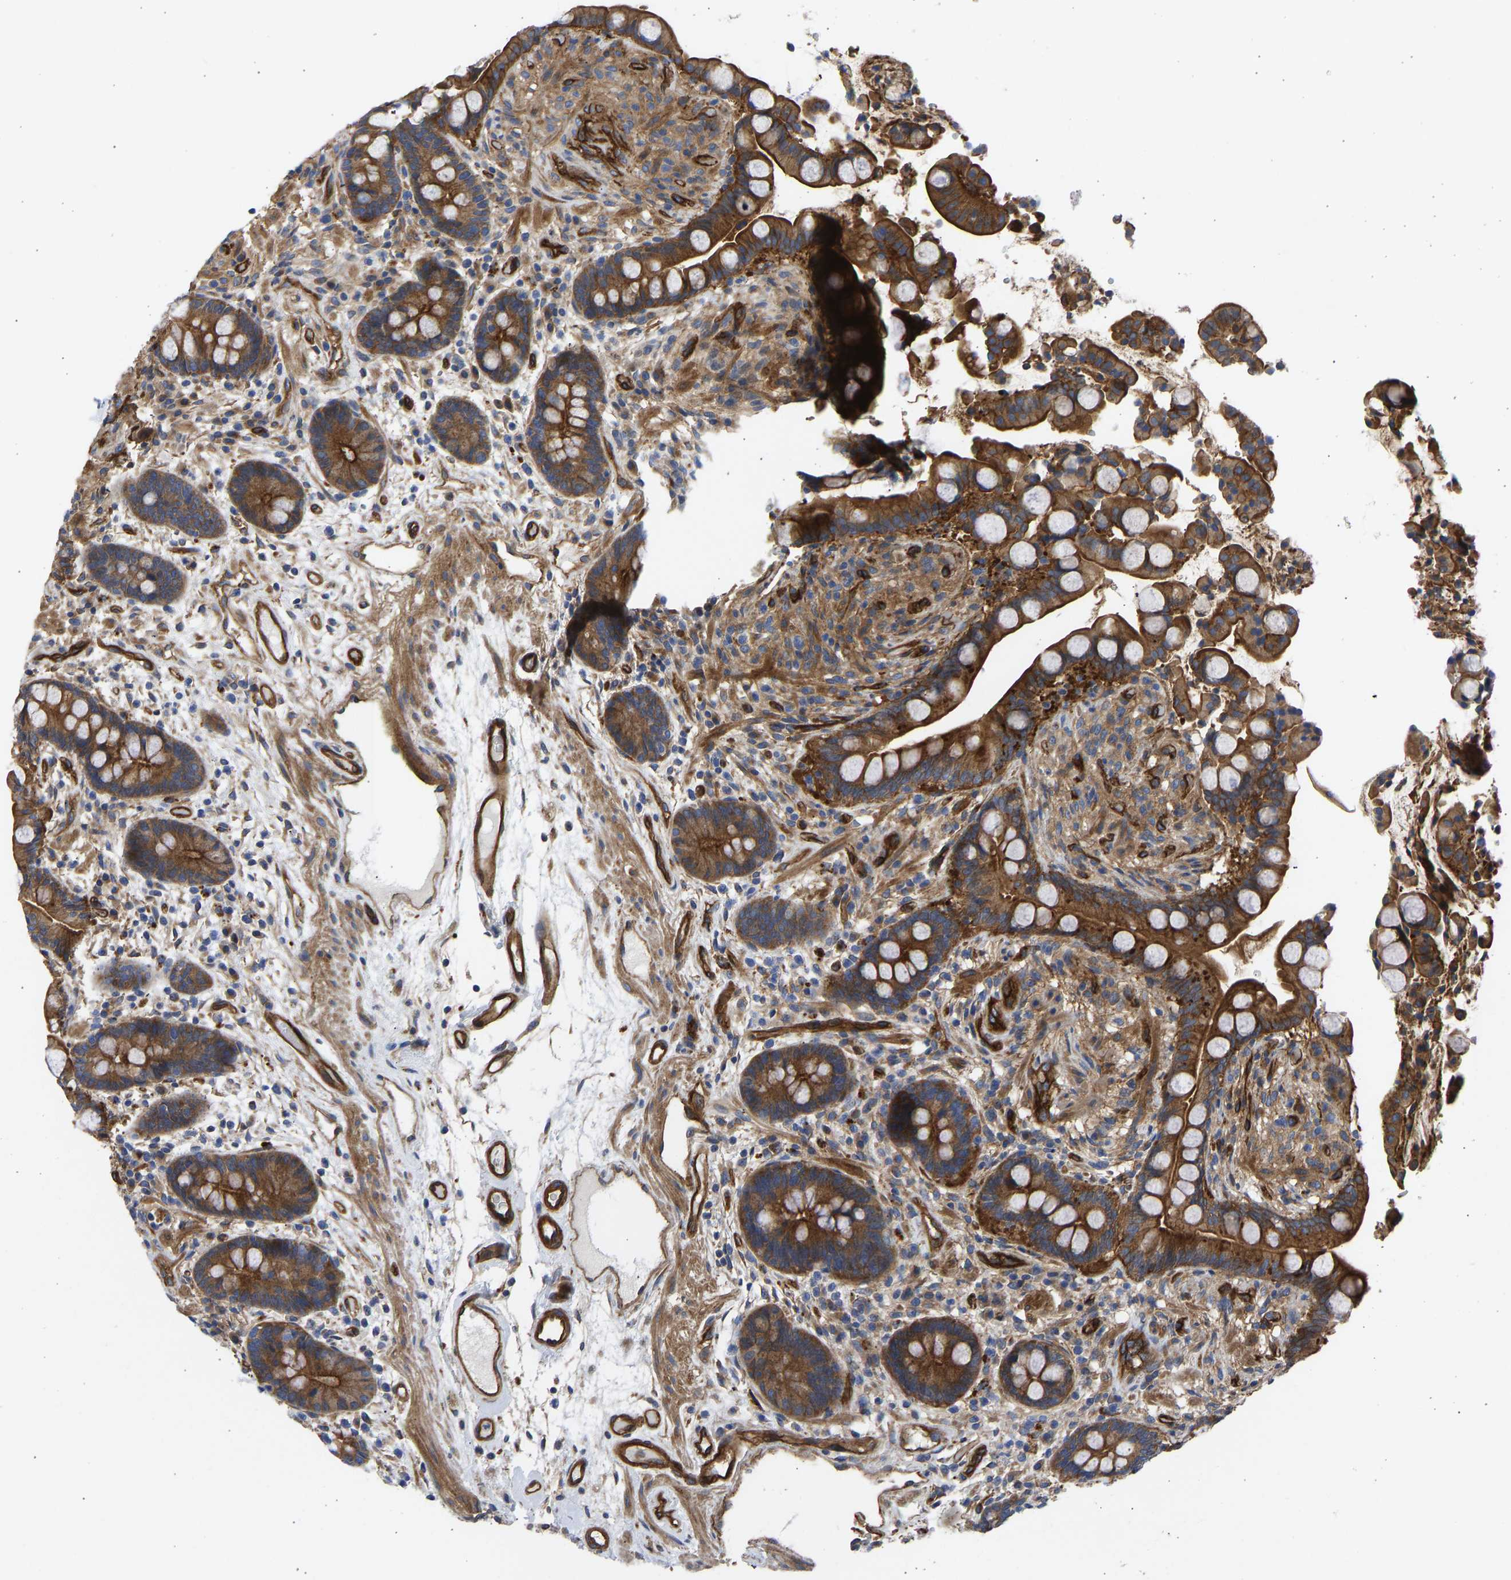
{"staining": {"intensity": "strong", "quantity": ">75%", "location": "cytoplasmic/membranous"}, "tissue": "colon", "cell_type": "Endothelial cells", "image_type": "normal", "snomed": [{"axis": "morphology", "description": "Normal tissue, NOS"}, {"axis": "topography", "description": "Colon"}], "caption": "A micrograph showing strong cytoplasmic/membranous expression in about >75% of endothelial cells in normal colon, as visualized by brown immunohistochemical staining.", "gene": "MYO1C", "patient": {"sex": "male", "age": 73}}